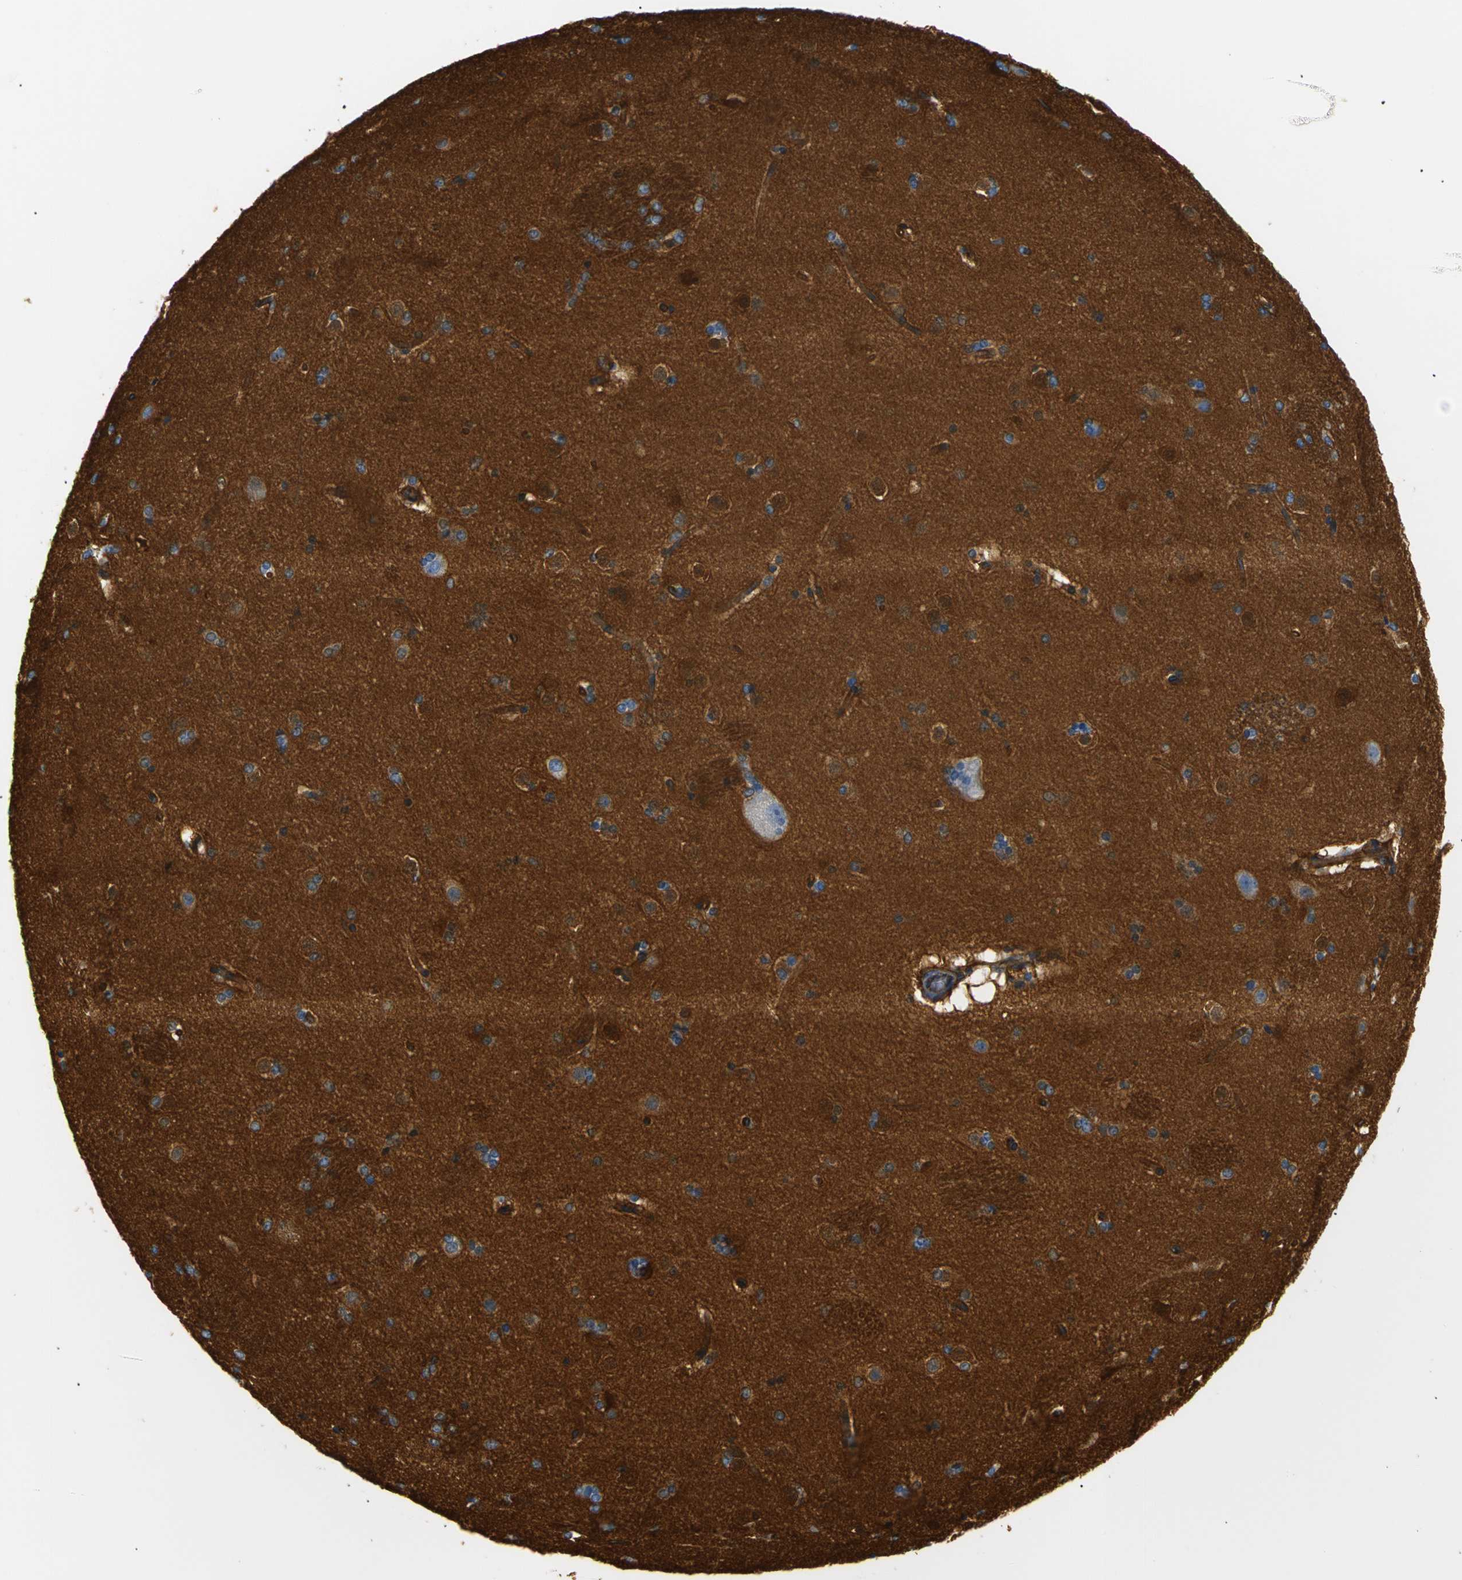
{"staining": {"intensity": "moderate", "quantity": "<25%", "location": "cytoplasmic/membranous"}, "tissue": "caudate", "cell_type": "Glial cells", "image_type": "normal", "snomed": [{"axis": "morphology", "description": "Normal tissue, NOS"}, {"axis": "topography", "description": "Lateral ventricle wall"}], "caption": "Immunohistochemistry (IHC) of benign caudate exhibits low levels of moderate cytoplasmic/membranous staining in approximately <25% of glial cells.", "gene": "SPTBN1", "patient": {"sex": "female", "age": 19}}